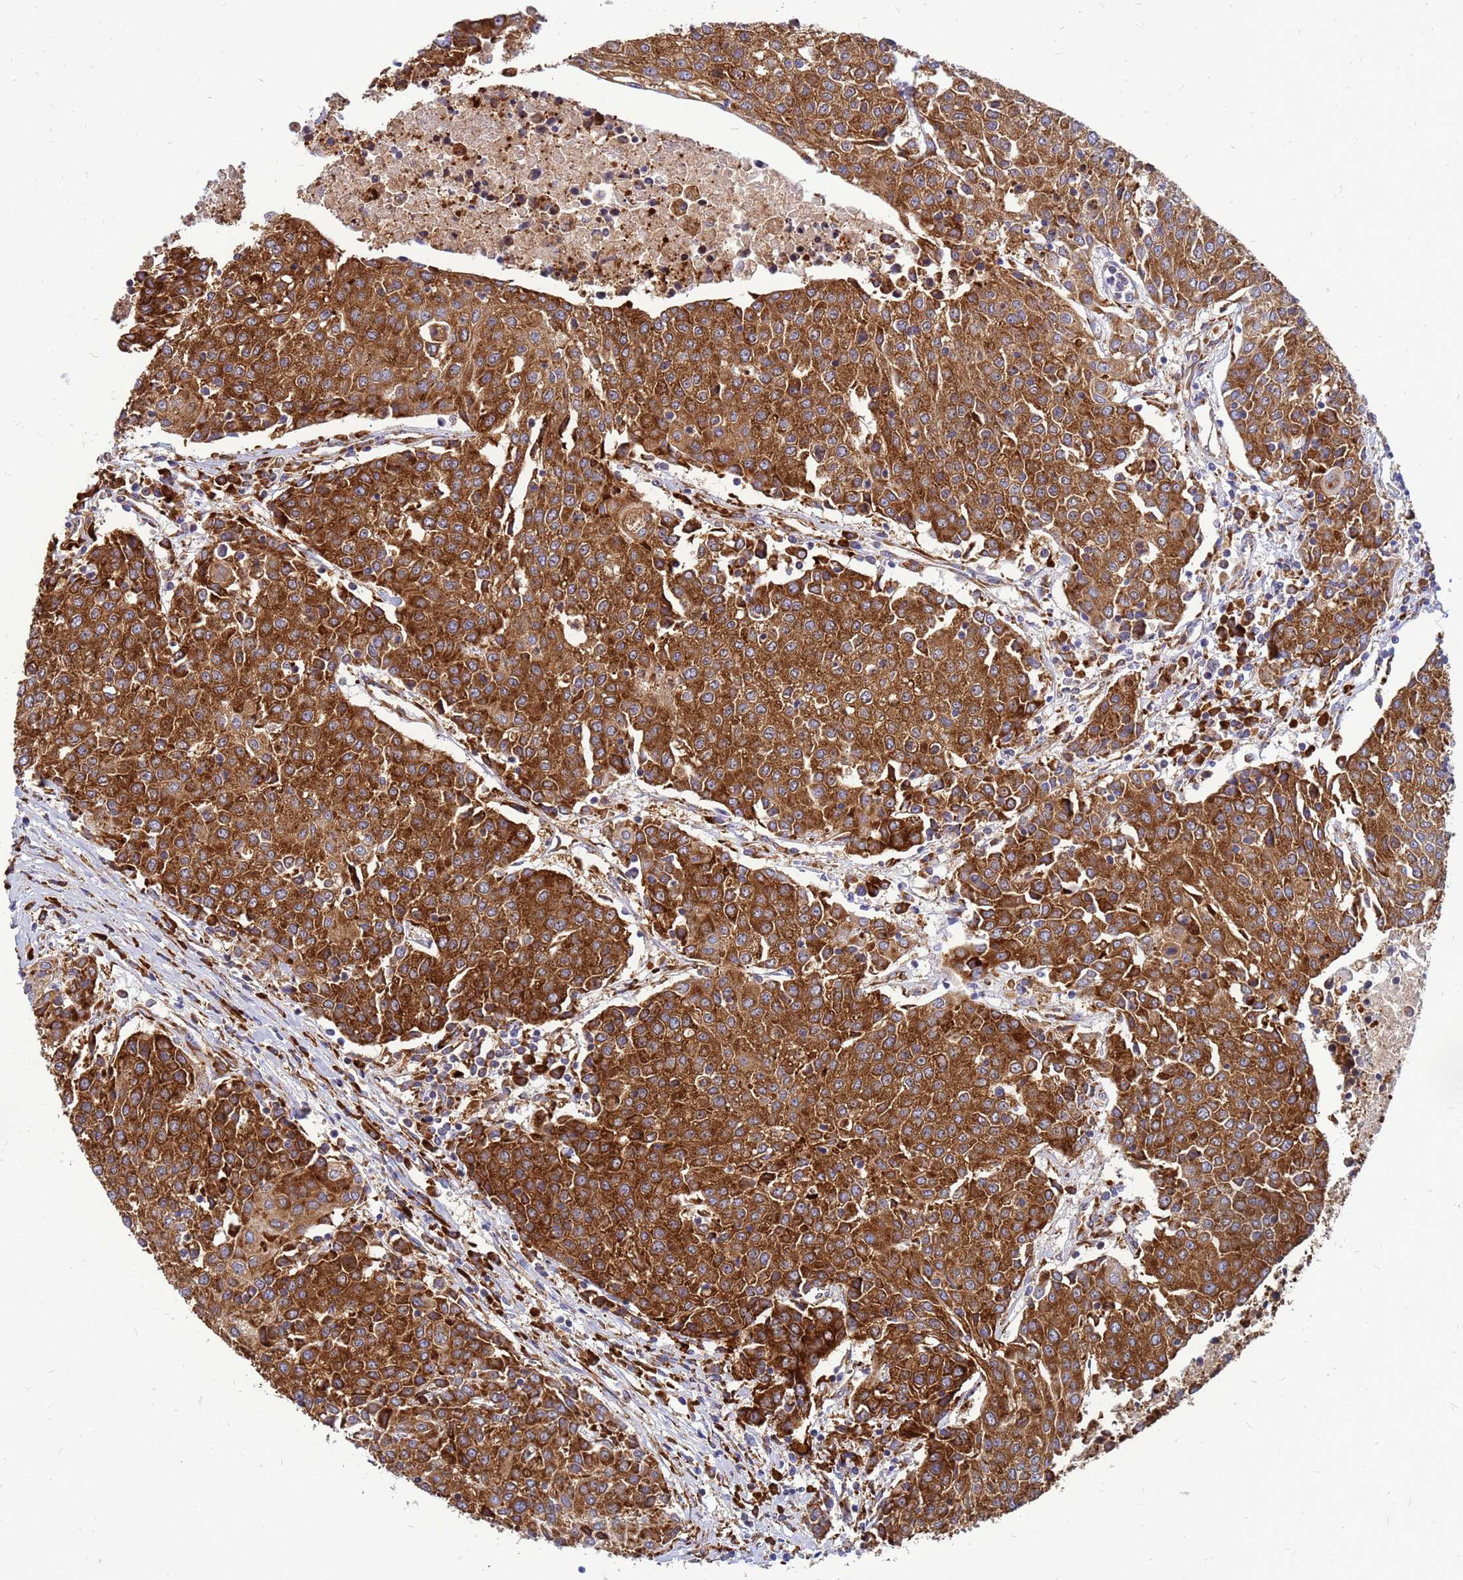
{"staining": {"intensity": "strong", "quantity": ">75%", "location": "cytoplasmic/membranous"}, "tissue": "urothelial cancer", "cell_type": "Tumor cells", "image_type": "cancer", "snomed": [{"axis": "morphology", "description": "Urothelial carcinoma, High grade"}, {"axis": "topography", "description": "Urinary bladder"}], "caption": "Immunohistochemistry histopathology image of human urothelial cancer stained for a protein (brown), which displays high levels of strong cytoplasmic/membranous positivity in approximately >75% of tumor cells.", "gene": "RPL8", "patient": {"sex": "female", "age": 85}}